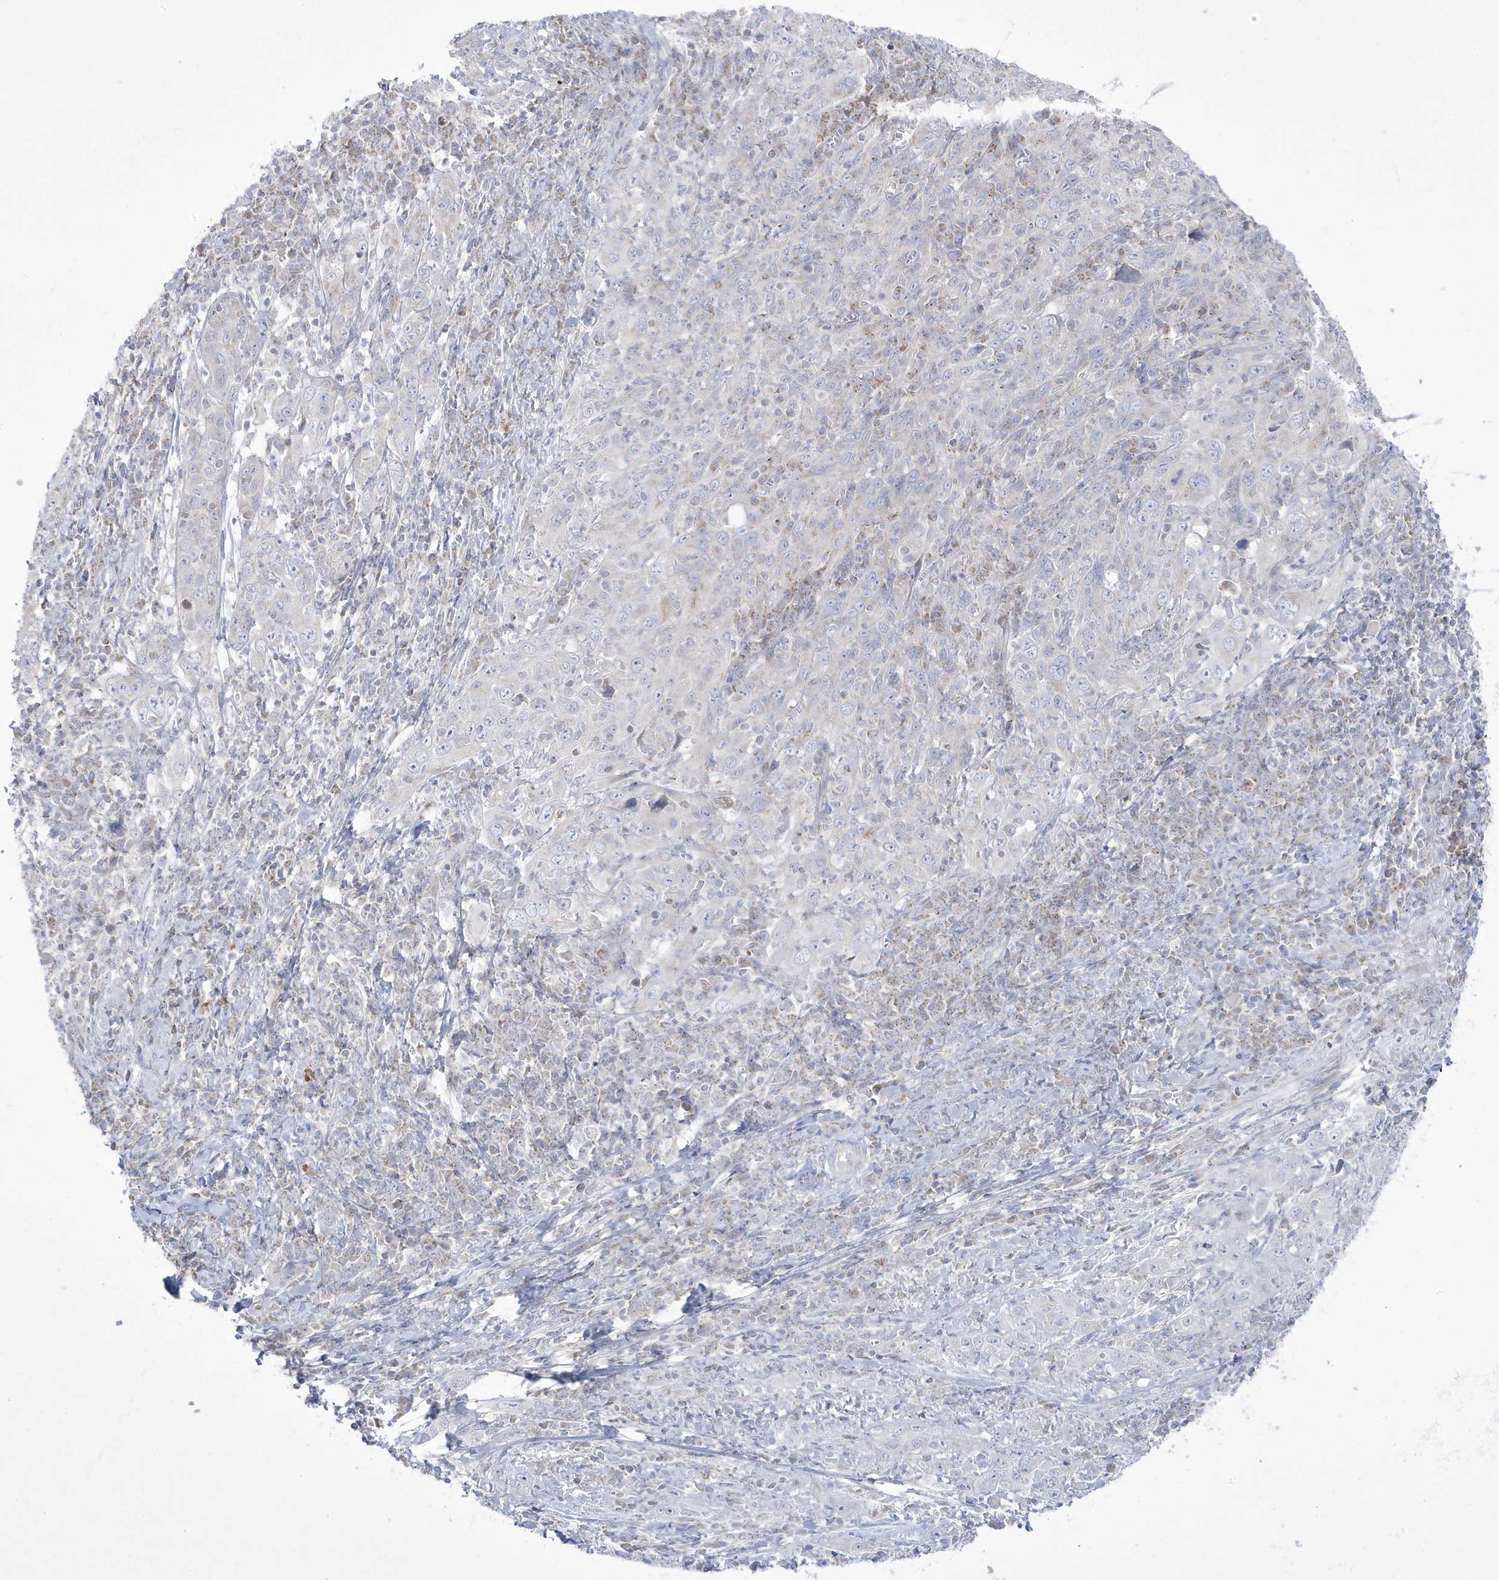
{"staining": {"intensity": "negative", "quantity": "none", "location": "none"}, "tissue": "cervical cancer", "cell_type": "Tumor cells", "image_type": "cancer", "snomed": [{"axis": "morphology", "description": "Squamous cell carcinoma, NOS"}, {"axis": "topography", "description": "Cervix"}], "caption": "The micrograph displays no significant staining in tumor cells of cervical cancer. The staining was performed using DAB (3,3'-diaminobenzidine) to visualize the protein expression in brown, while the nuclei were stained in blue with hematoxylin (Magnification: 20x).", "gene": "ADAMTSL3", "patient": {"sex": "female", "age": 46}}